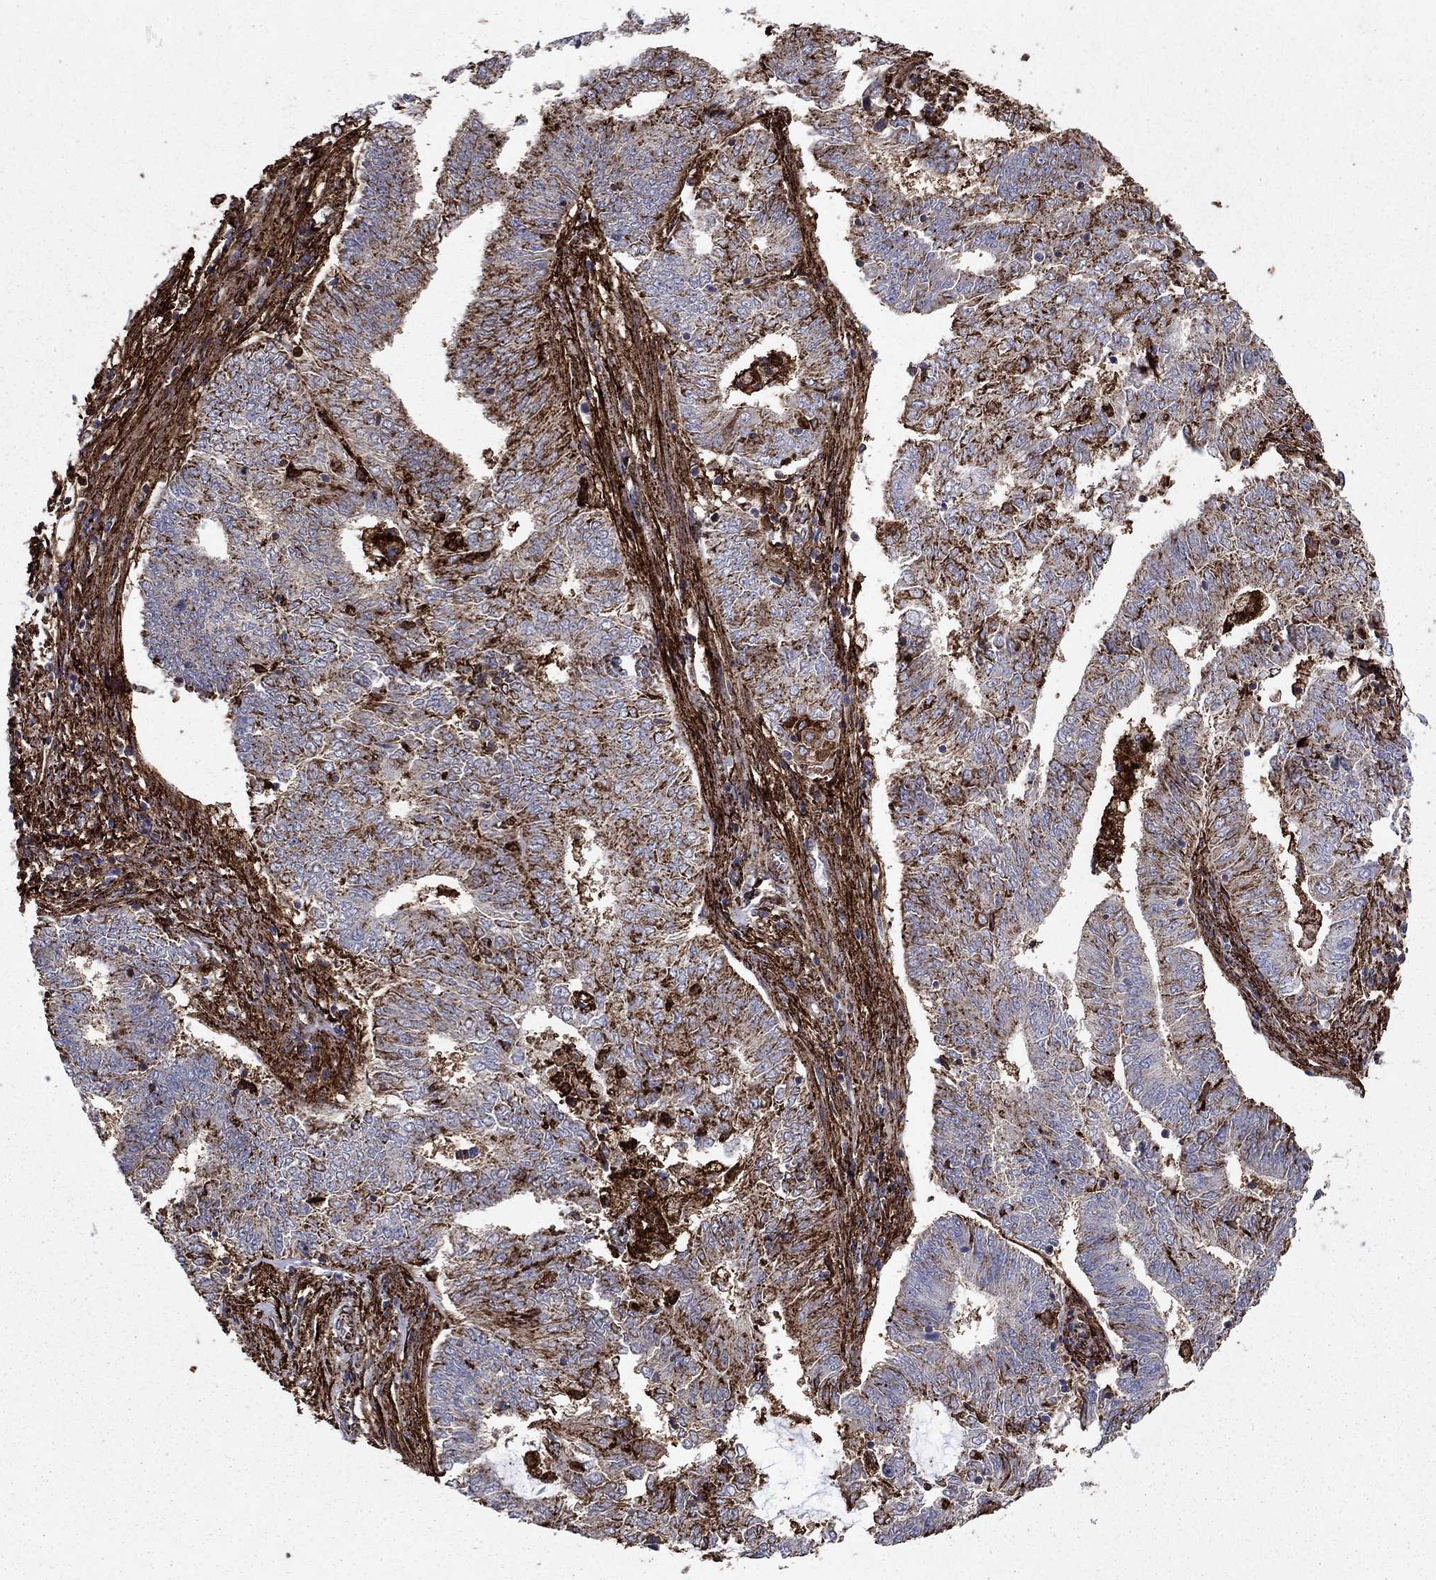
{"staining": {"intensity": "moderate", "quantity": "25%-75%", "location": "cytoplasmic/membranous"}, "tissue": "endometrial cancer", "cell_type": "Tumor cells", "image_type": "cancer", "snomed": [{"axis": "morphology", "description": "Adenocarcinoma, NOS"}, {"axis": "topography", "description": "Endometrium"}], "caption": "Immunohistochemical staining of adenocarcinoma (endometrial) shows moderate cytoplasmic/membranous protein positivity in about 25%-75% of tumor cells. (IHC, brightfield microscopy, high magnification).", "gene": "PLAU", "patient": {"sex": "female", "age": 62}}